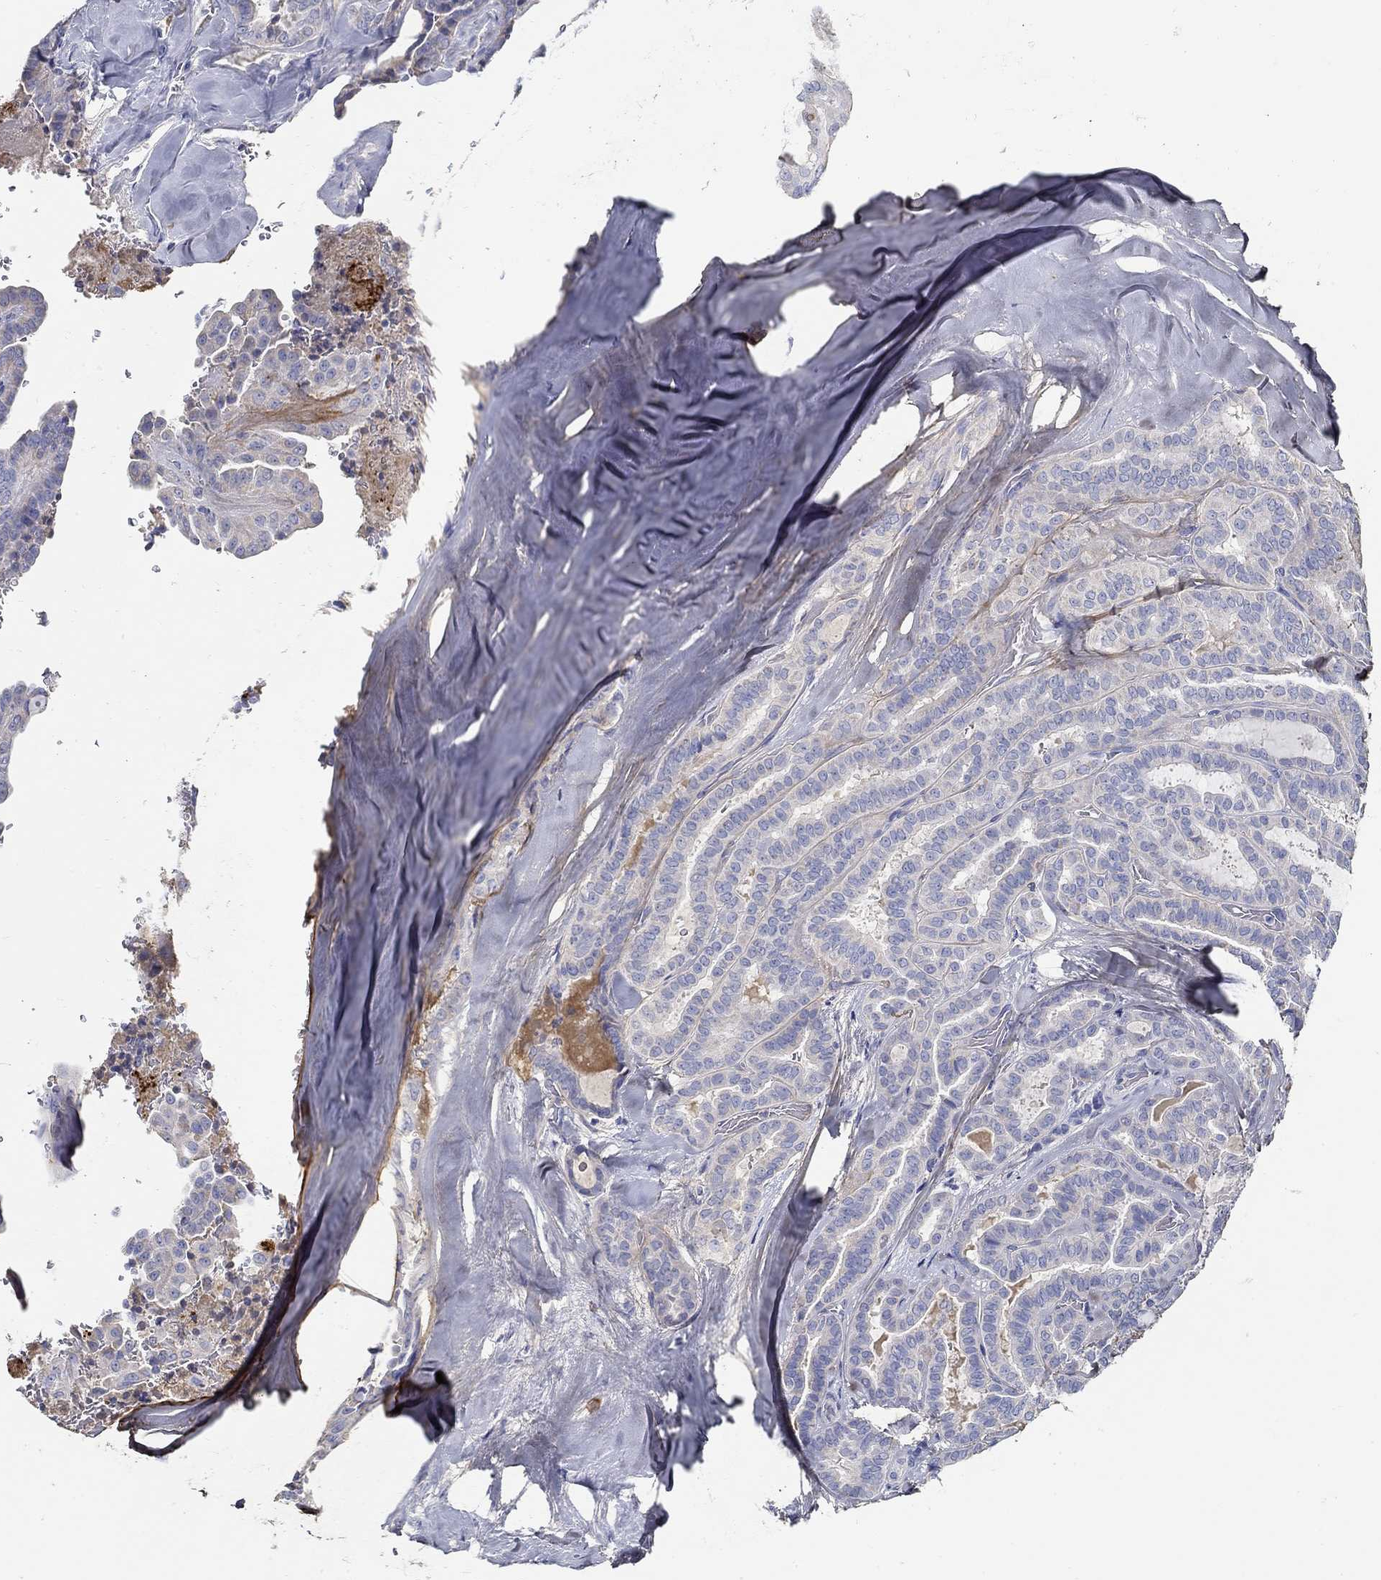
{"staining": {"intensity": "negative", "quantity": "none", "location": "none"}, "tissue": "thyroid cancer", "cell_type": "Tumor cells", "image_type": "cancer", "snomed": [{"axis": "morphology", "description": "Papillary adenocarcinoma, NOS"}, {"axis": "topography", "description": "Thyroid gland"}], "caption": "Thyroid cancer was stained to show a protein in brown. There is no significant positivity in tumor cells. The staining is performed using DAB brown chromogen with nuclei counter-stained in using hematoxylin.", "gene": "TGFBI", "patient": {"sex": "female", "age": 39}}